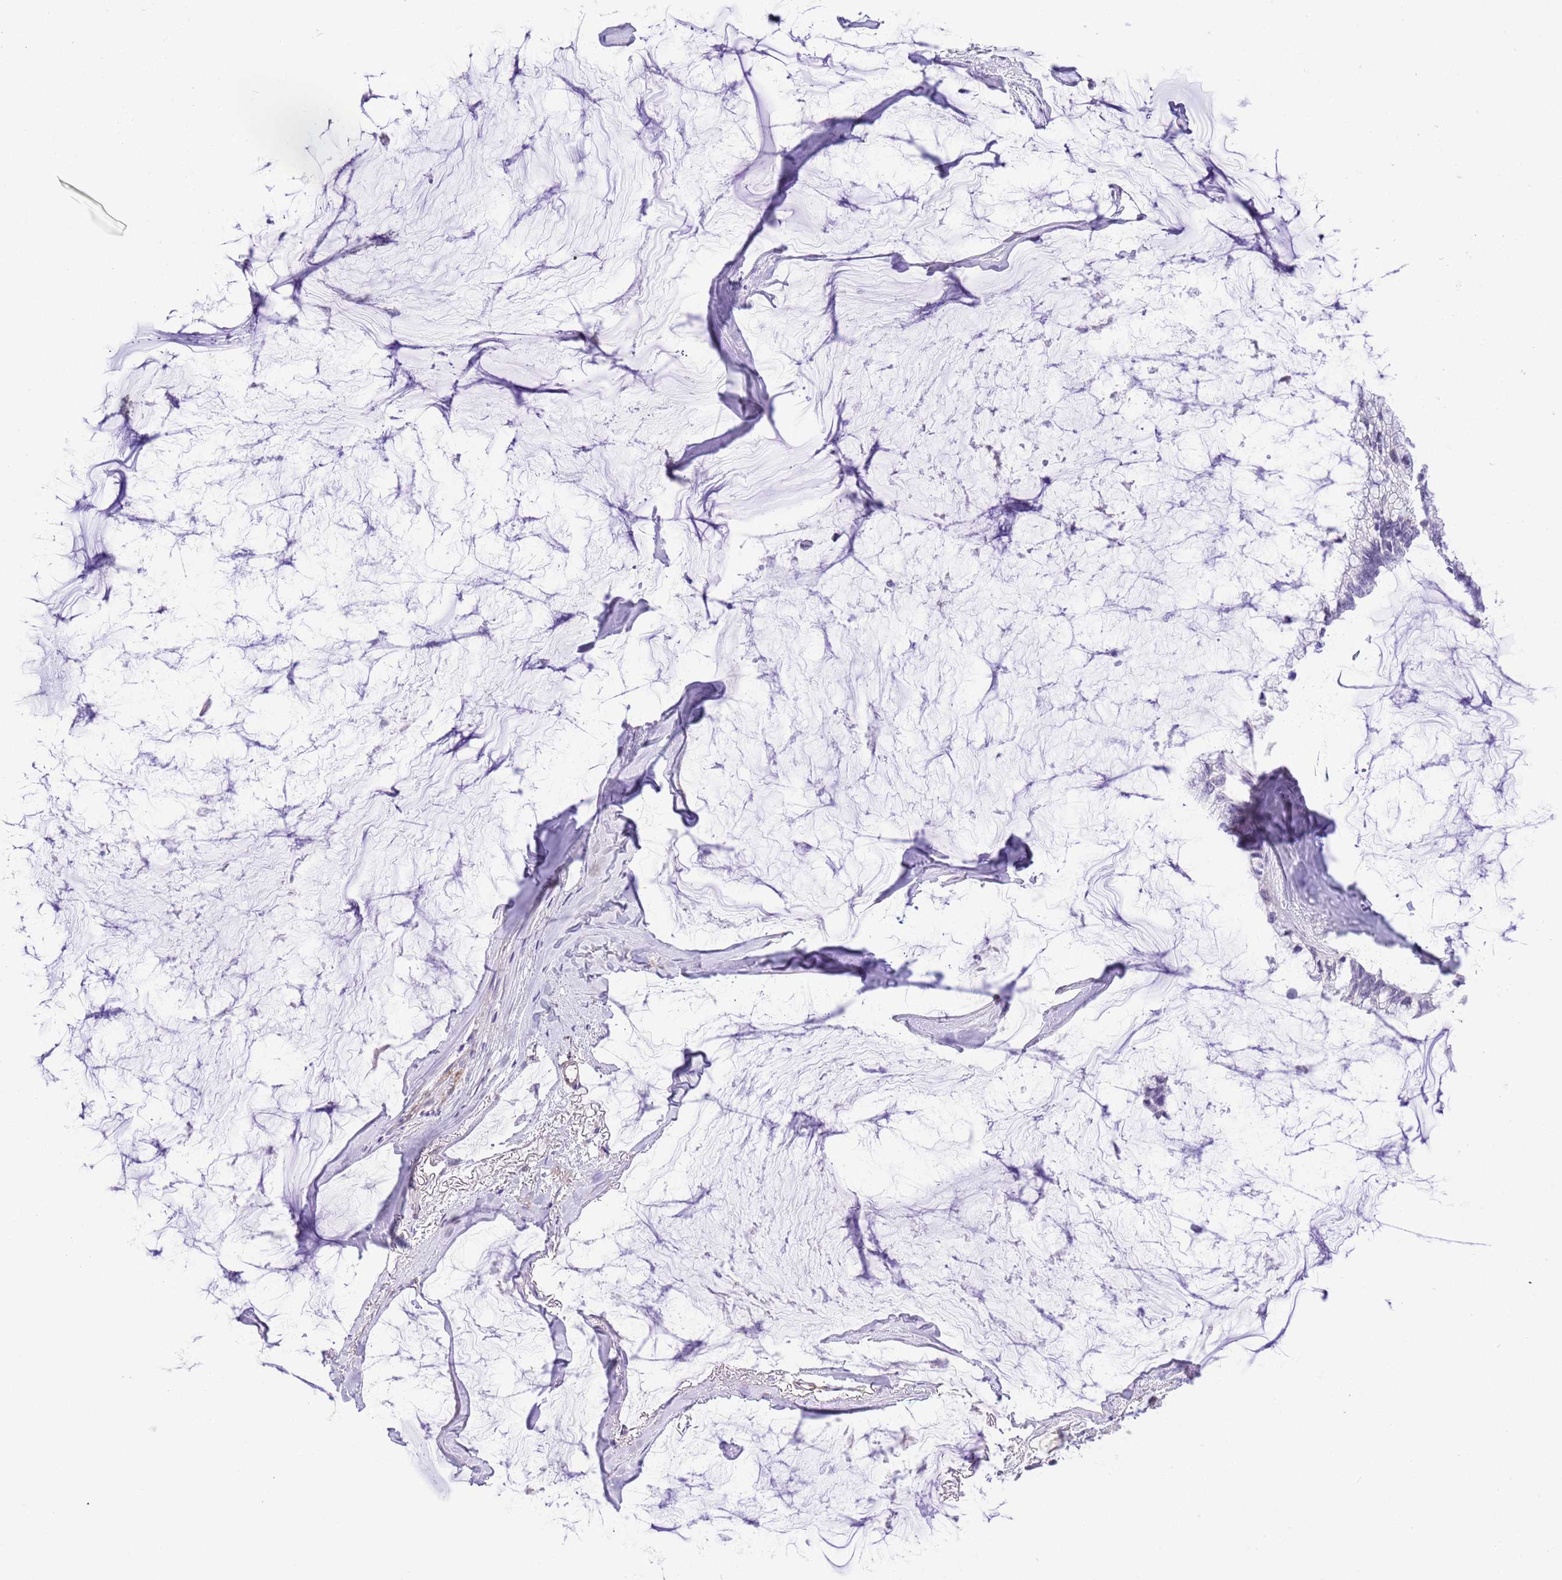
{"staining": {"intensity": "negative", "quantity": "none", "location": "none"}, "tissue": "ovarian cancer", "cell_type": "Tumor cells", "image_type": "cancer", "snomed": [{"axis": "morphology", "description": "Cystadenocarcinoma, mucinous, NOS"}, {"axis": "topography", "description": "Ovary"}], "caption": "DAB (3,3'-diaminobenzidine) immunohistochemical staining of human mucinous cystadenocarcinoma (ovarian) shows no significant staining in tumor cells.", "gene": "MIDN", "patient": {"sex": "female", "age": 39}}